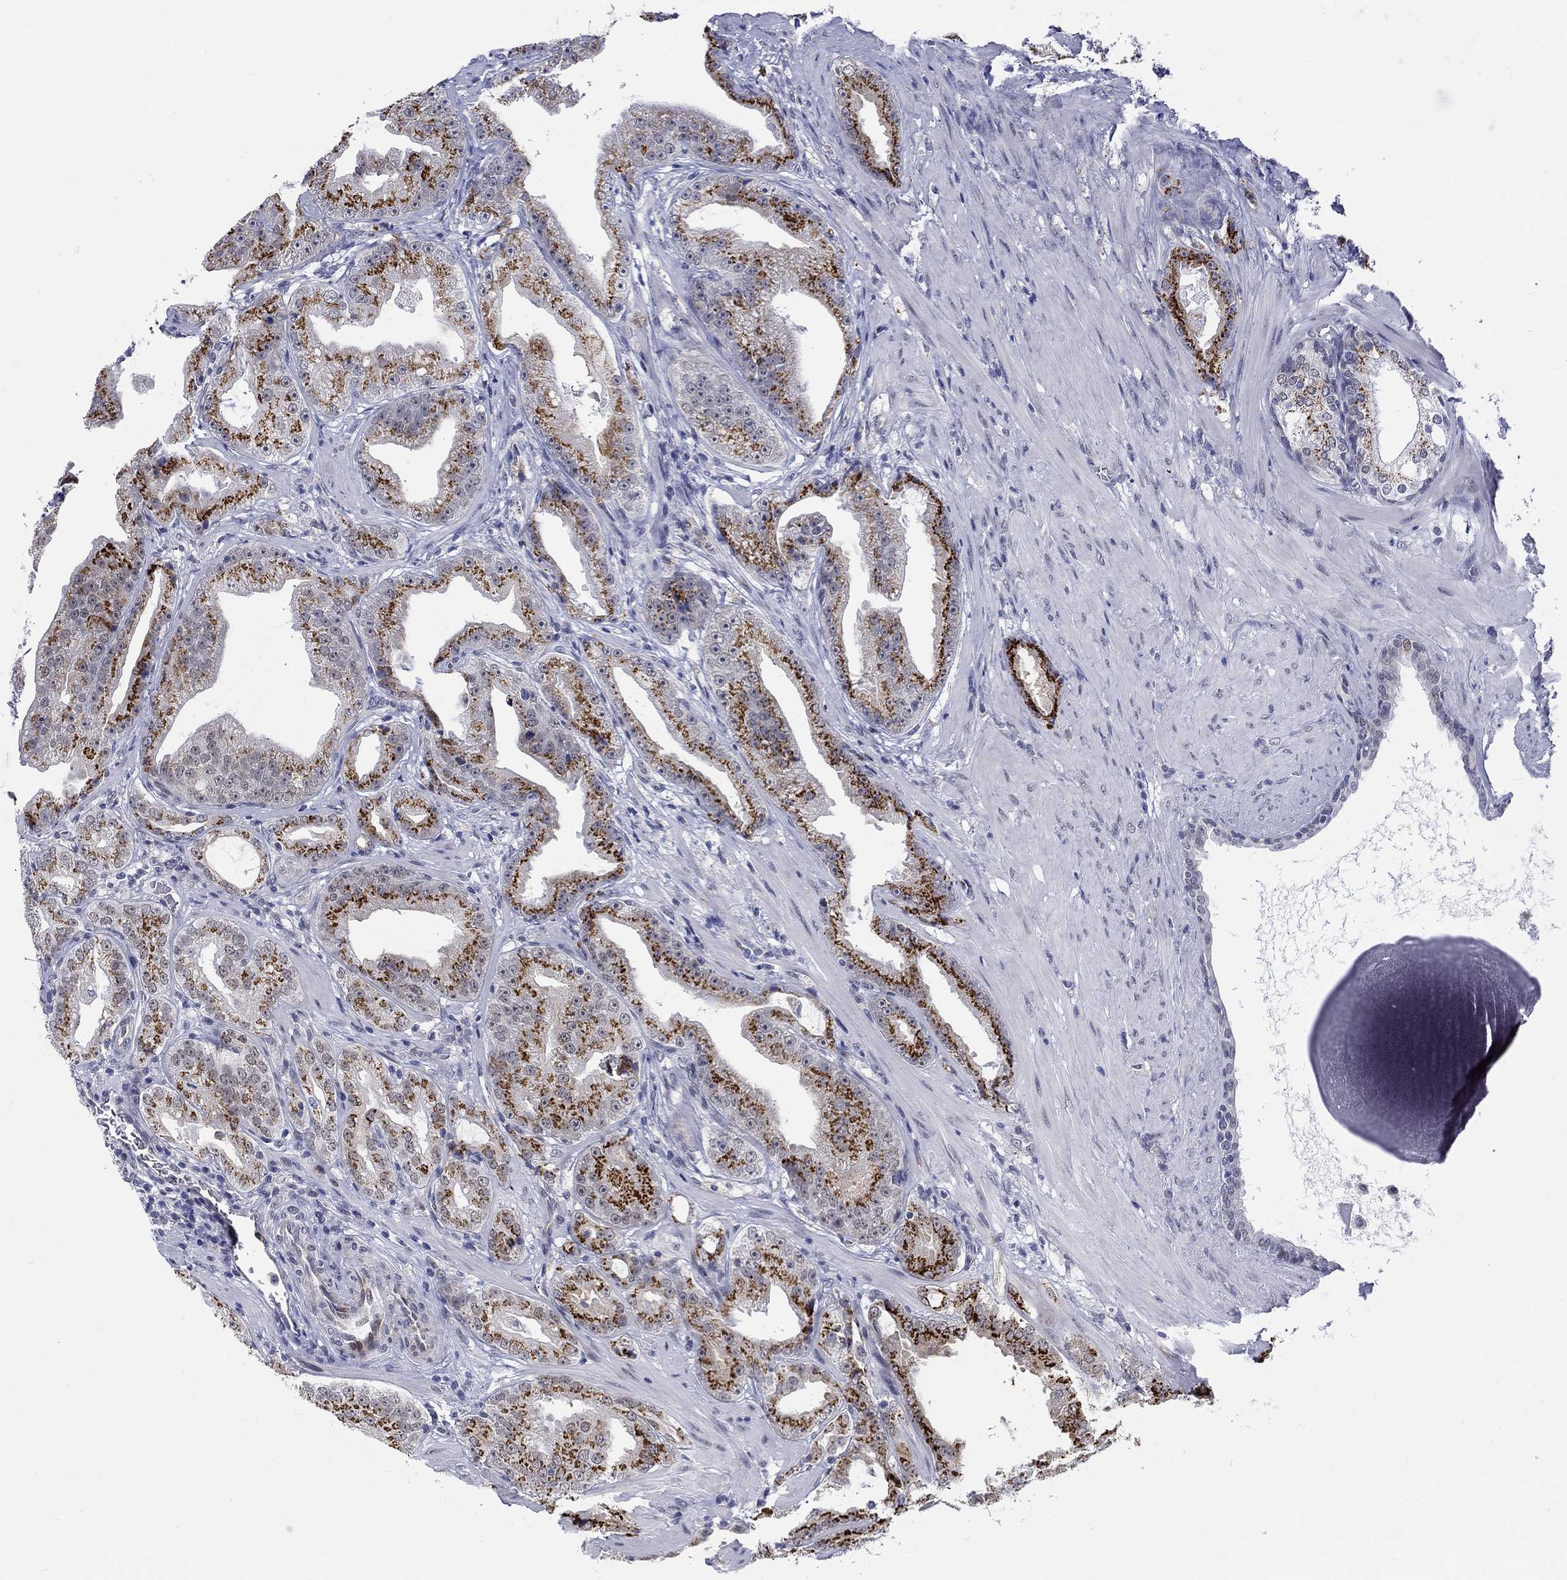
{"staining": {"intensity": "strong", "quantity": ">75%", "location": "cytoplasmic/membranous"}, "tissue": "prostate cancer", "cell_type": "Tumor cells", "image_type": "cancer", "snomed": [{"axis": "morphology", "description": "Adenocarcinoma, Low grade"}, {"axis": "topography", "description": "Prostate"}], "caption": "Protein analysis of prostate cancer tissue shows strong cytoplasmic/membranous staining in approximately >75% of tumor cells.", "gene": "ST6GALNAC1", "patient": {"sex": "male", "age": 62}}